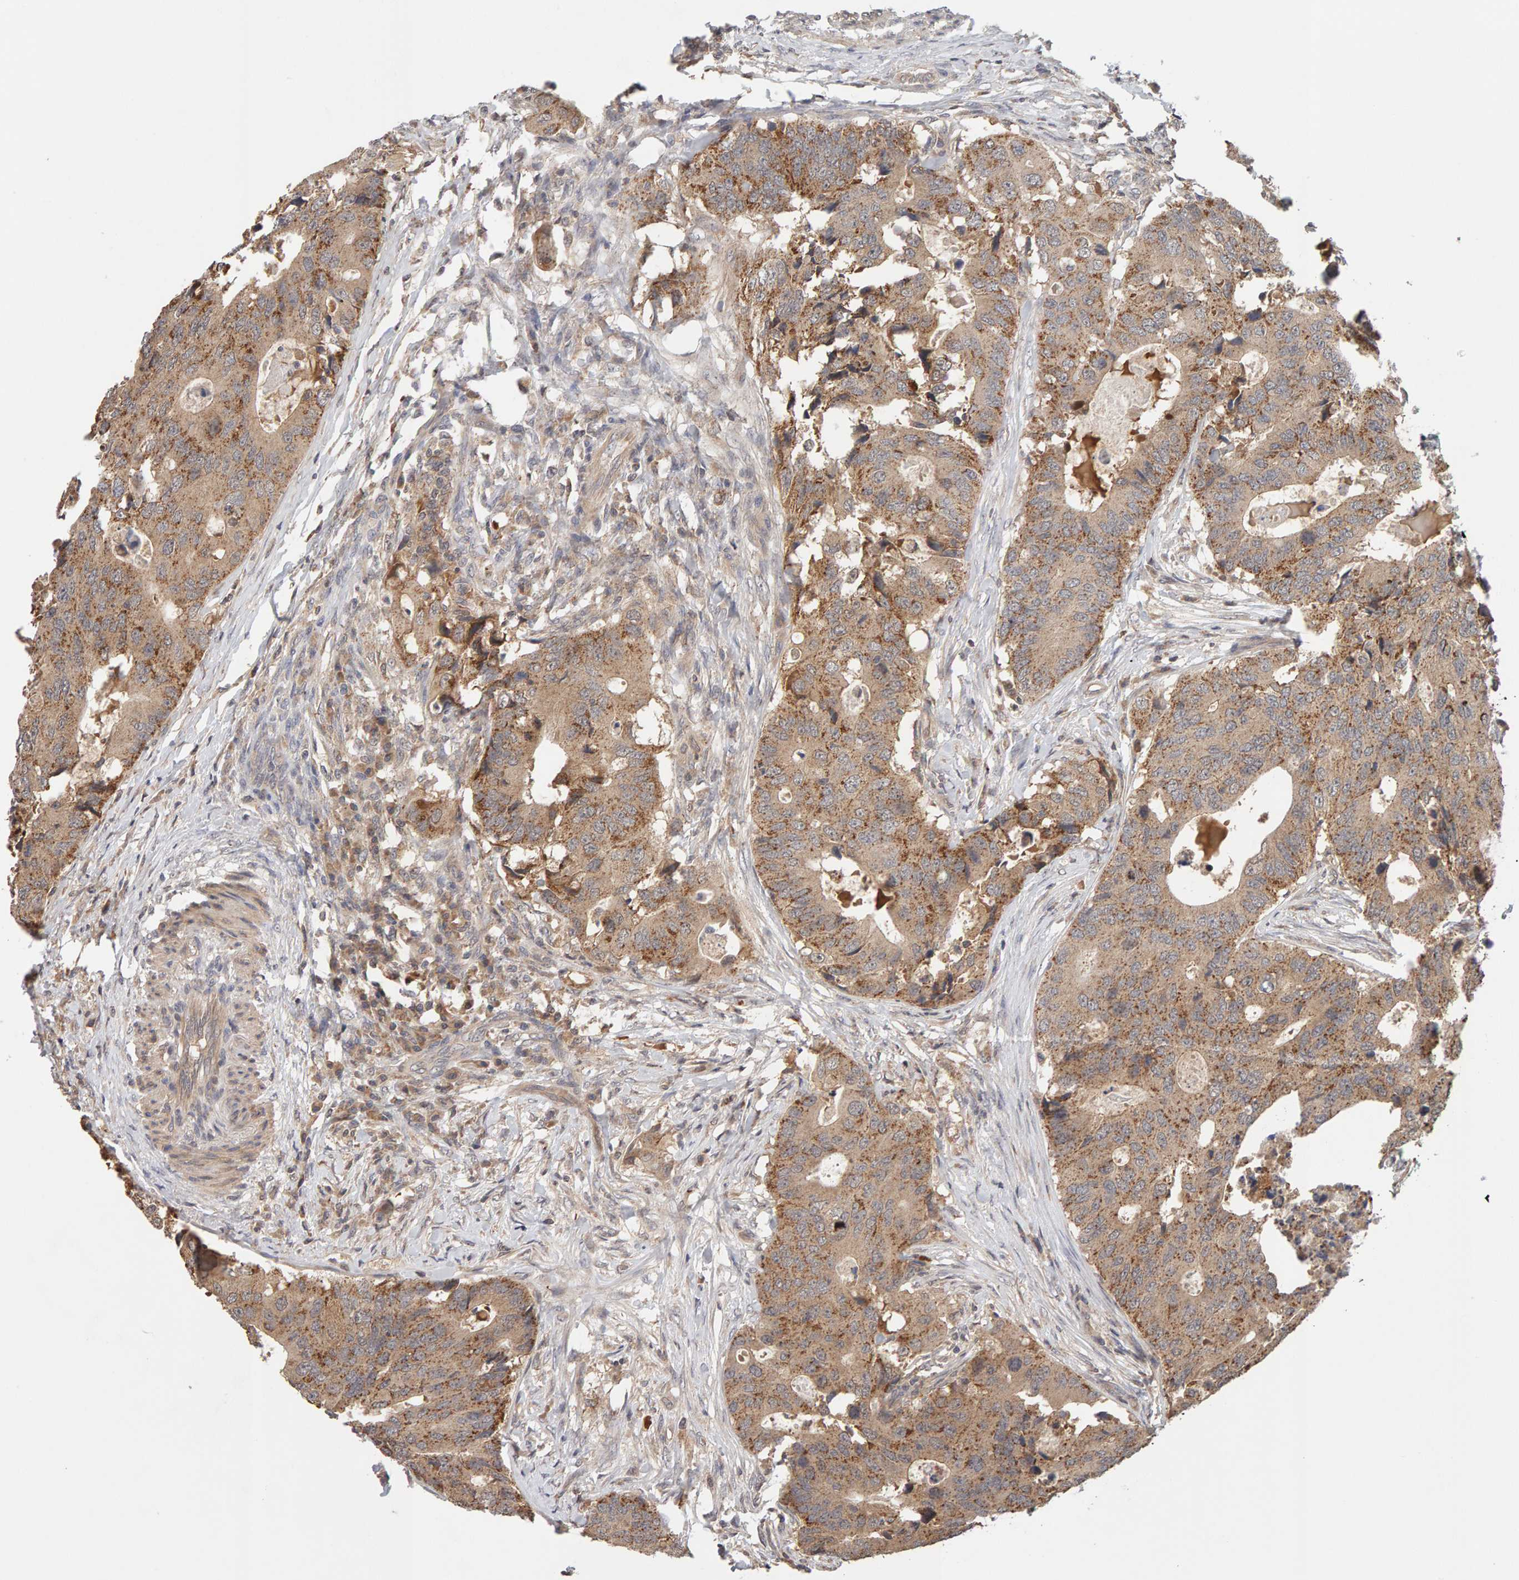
{"staining": {"intensity": "moderate", "quantity": "25%-75%", "location": "cytoplasmic/membranous"}, "tissue": "colorectal cancer", "cell_type": "Tumor cells", "image_type": "cancer", "snomed": [{"axis": "morphology", "description": "Adenocarcinoma, NOS"}, {"axis": "topography", "description": "Colon"}], "caption": "The immunohistochemical stain labels moderate cytoplasmic/membranous positivity in tumor cells of adenocarcinoma (colorectal) tissue.", "gene": "DNAJC7", "patient": {"sex": "male", "age": 71}}